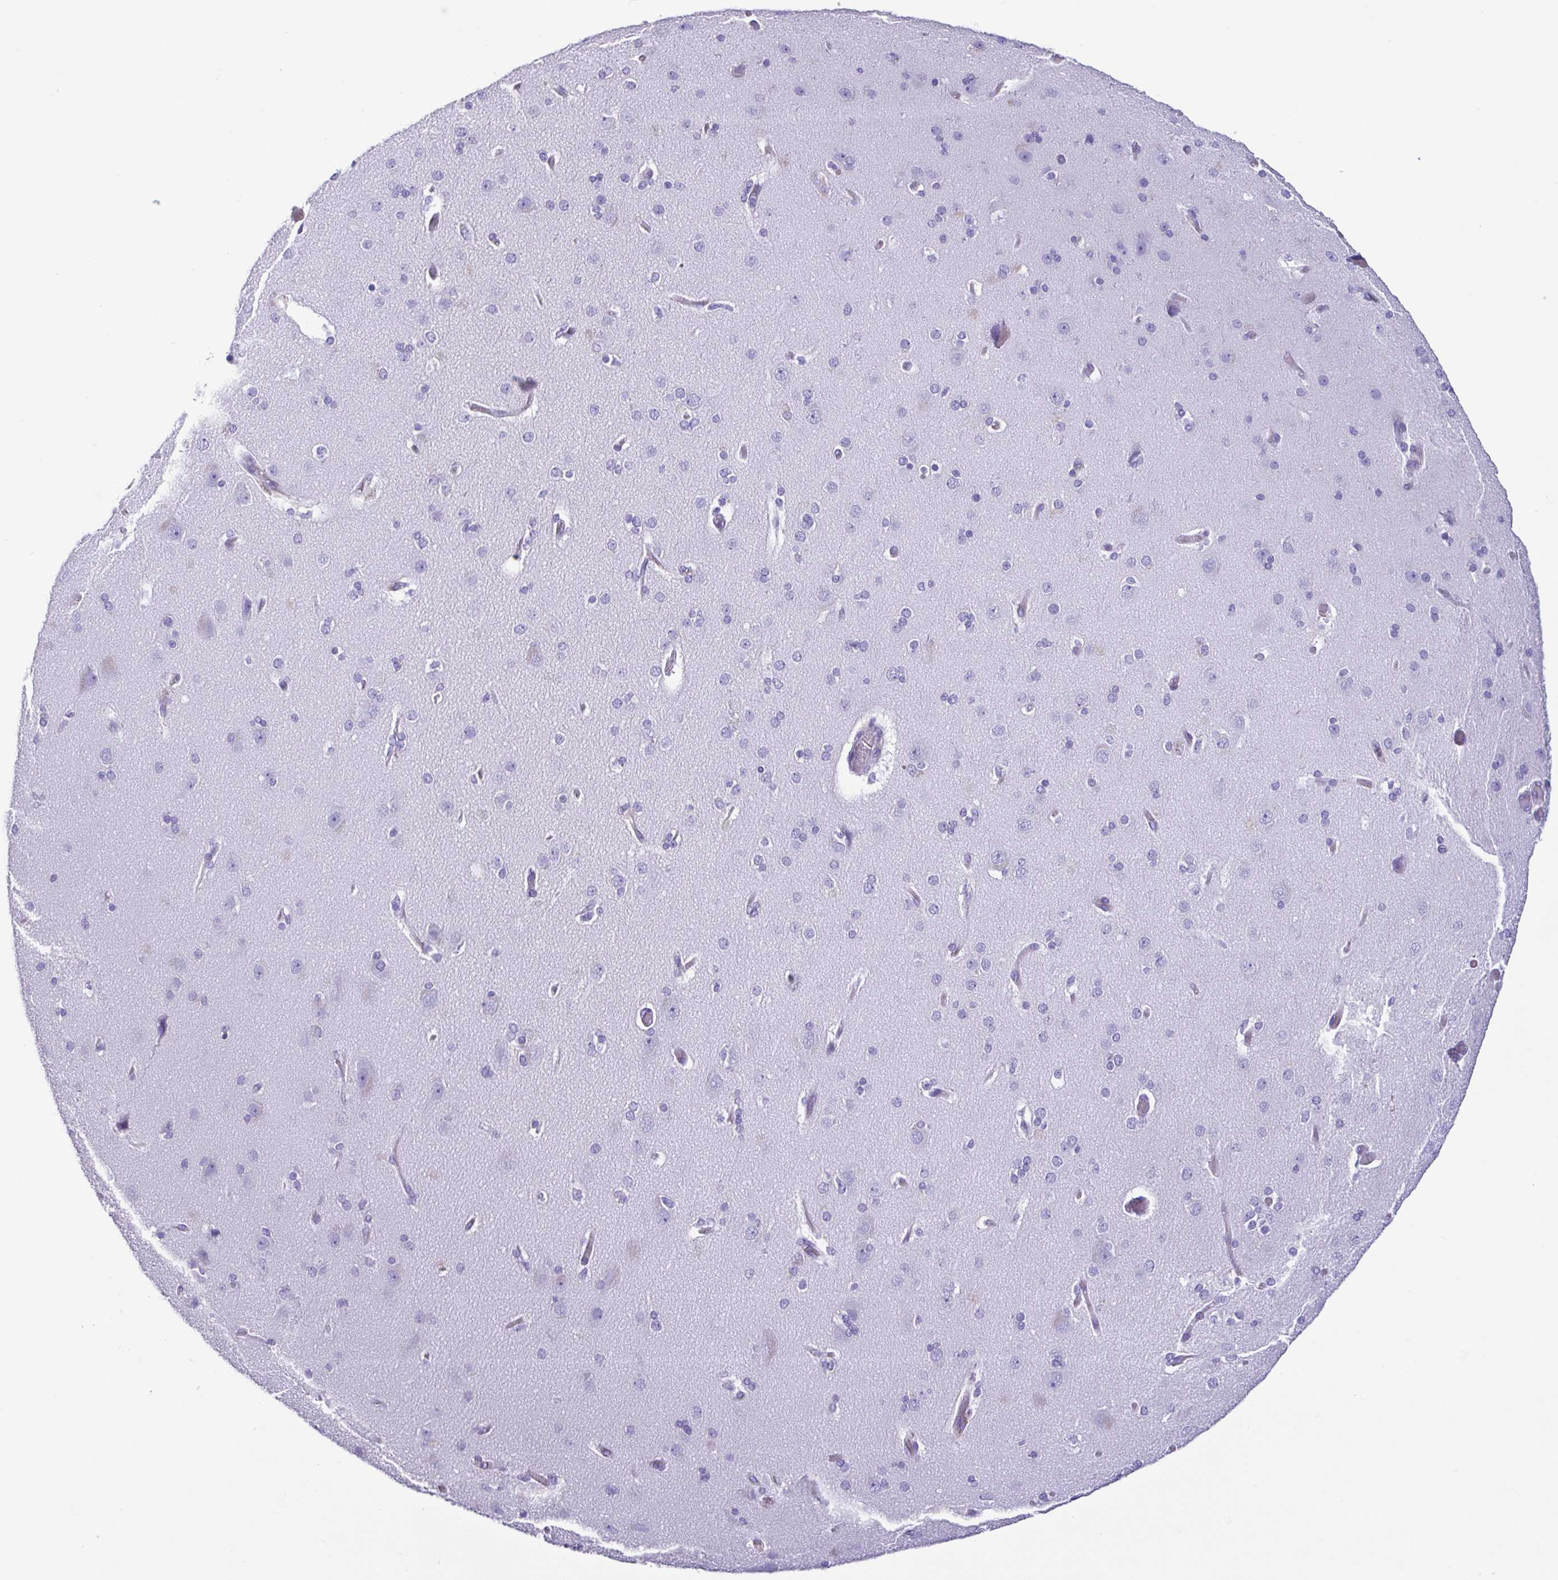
{"staining": {"intensity": "negative", "quantity": "none", "location": "none"}, "tissue": "cerebral cortex", "cell_type": "Endothelial cells", "image_type": "normal", "snomed": [{"axis": "morphology", "description": "Normal tissue, NOS"}, {"axis": "morphology", "description": "Glioma, malignant, High grade"}, {"axis": "topography", "description": "Cerebral cortex"}], "caption": "Immunohistochemistry (IHC) image of normal human cerebral cortex stained for a protein (brown), which shows no positivity in endothelial cells. (DAB immunohistochemistry visualized using brightfield microscopy, high magnification).", "gene": "CYP11B1", "patient": {"sex": "male", "age": 71}}